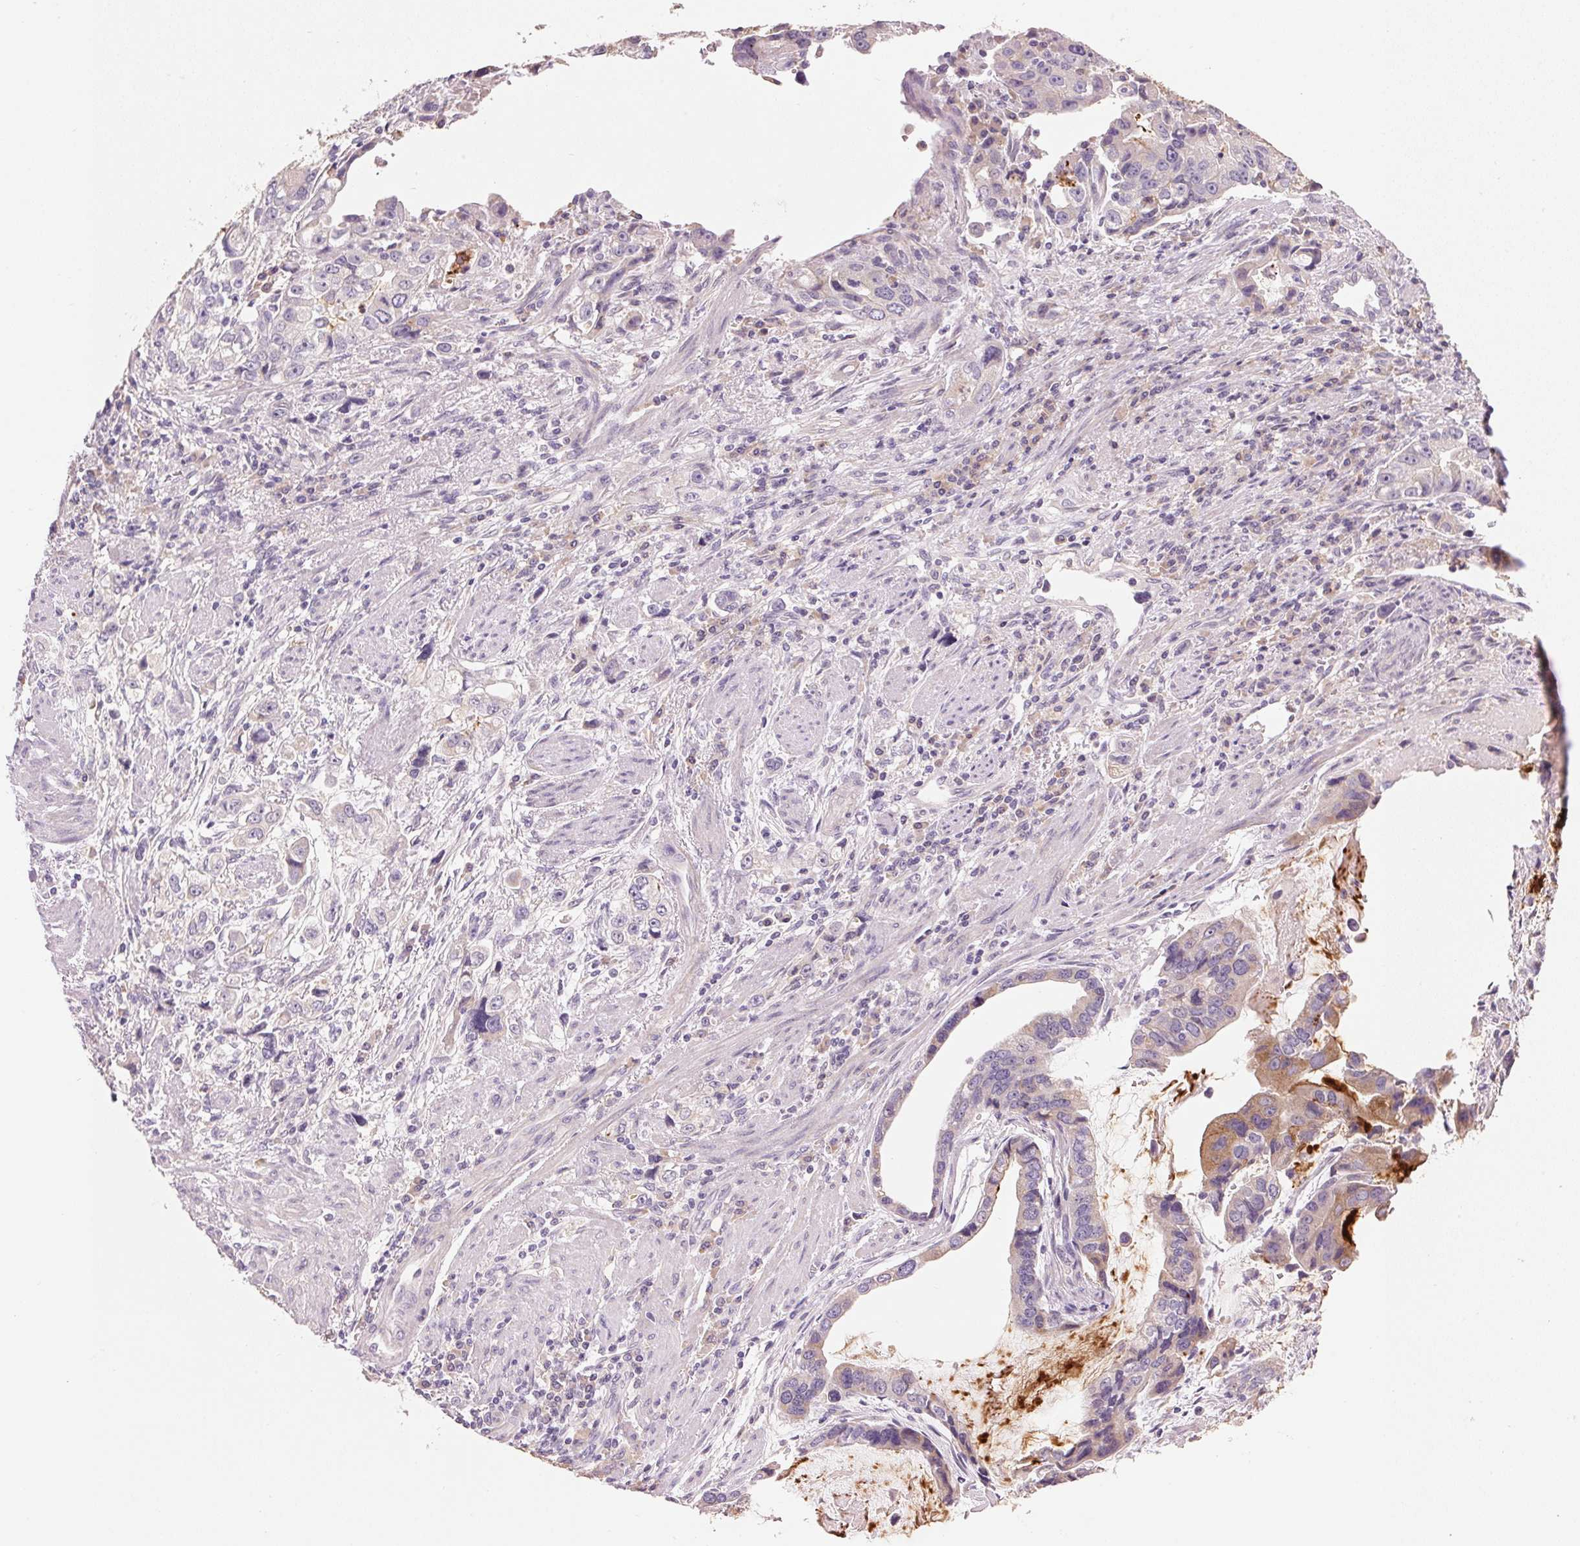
{"staining": {"intensity": "moderate", "quantity": "<25%", "location": "cytoplasmic/membranous"}, "tissue": "stomach cancer", "cell_type": "Tumor cells", "image_type": "cancer", "snomed": [{"axis": "morphology", "description": "Adenocarcinoma, NOS"}, {"axis": "topography", "description": "Stomach, lower"}], "caption": "Immunohistochemical staining of stomach cancer exhibits moderate cytoplasmic/membranous protein staining in about <25% of tumor cells. (Brightfield microscopy of DAB IHC at high magnification).", "gene": "LYZL6", "patient": {"sex": "female", "age": 93}}